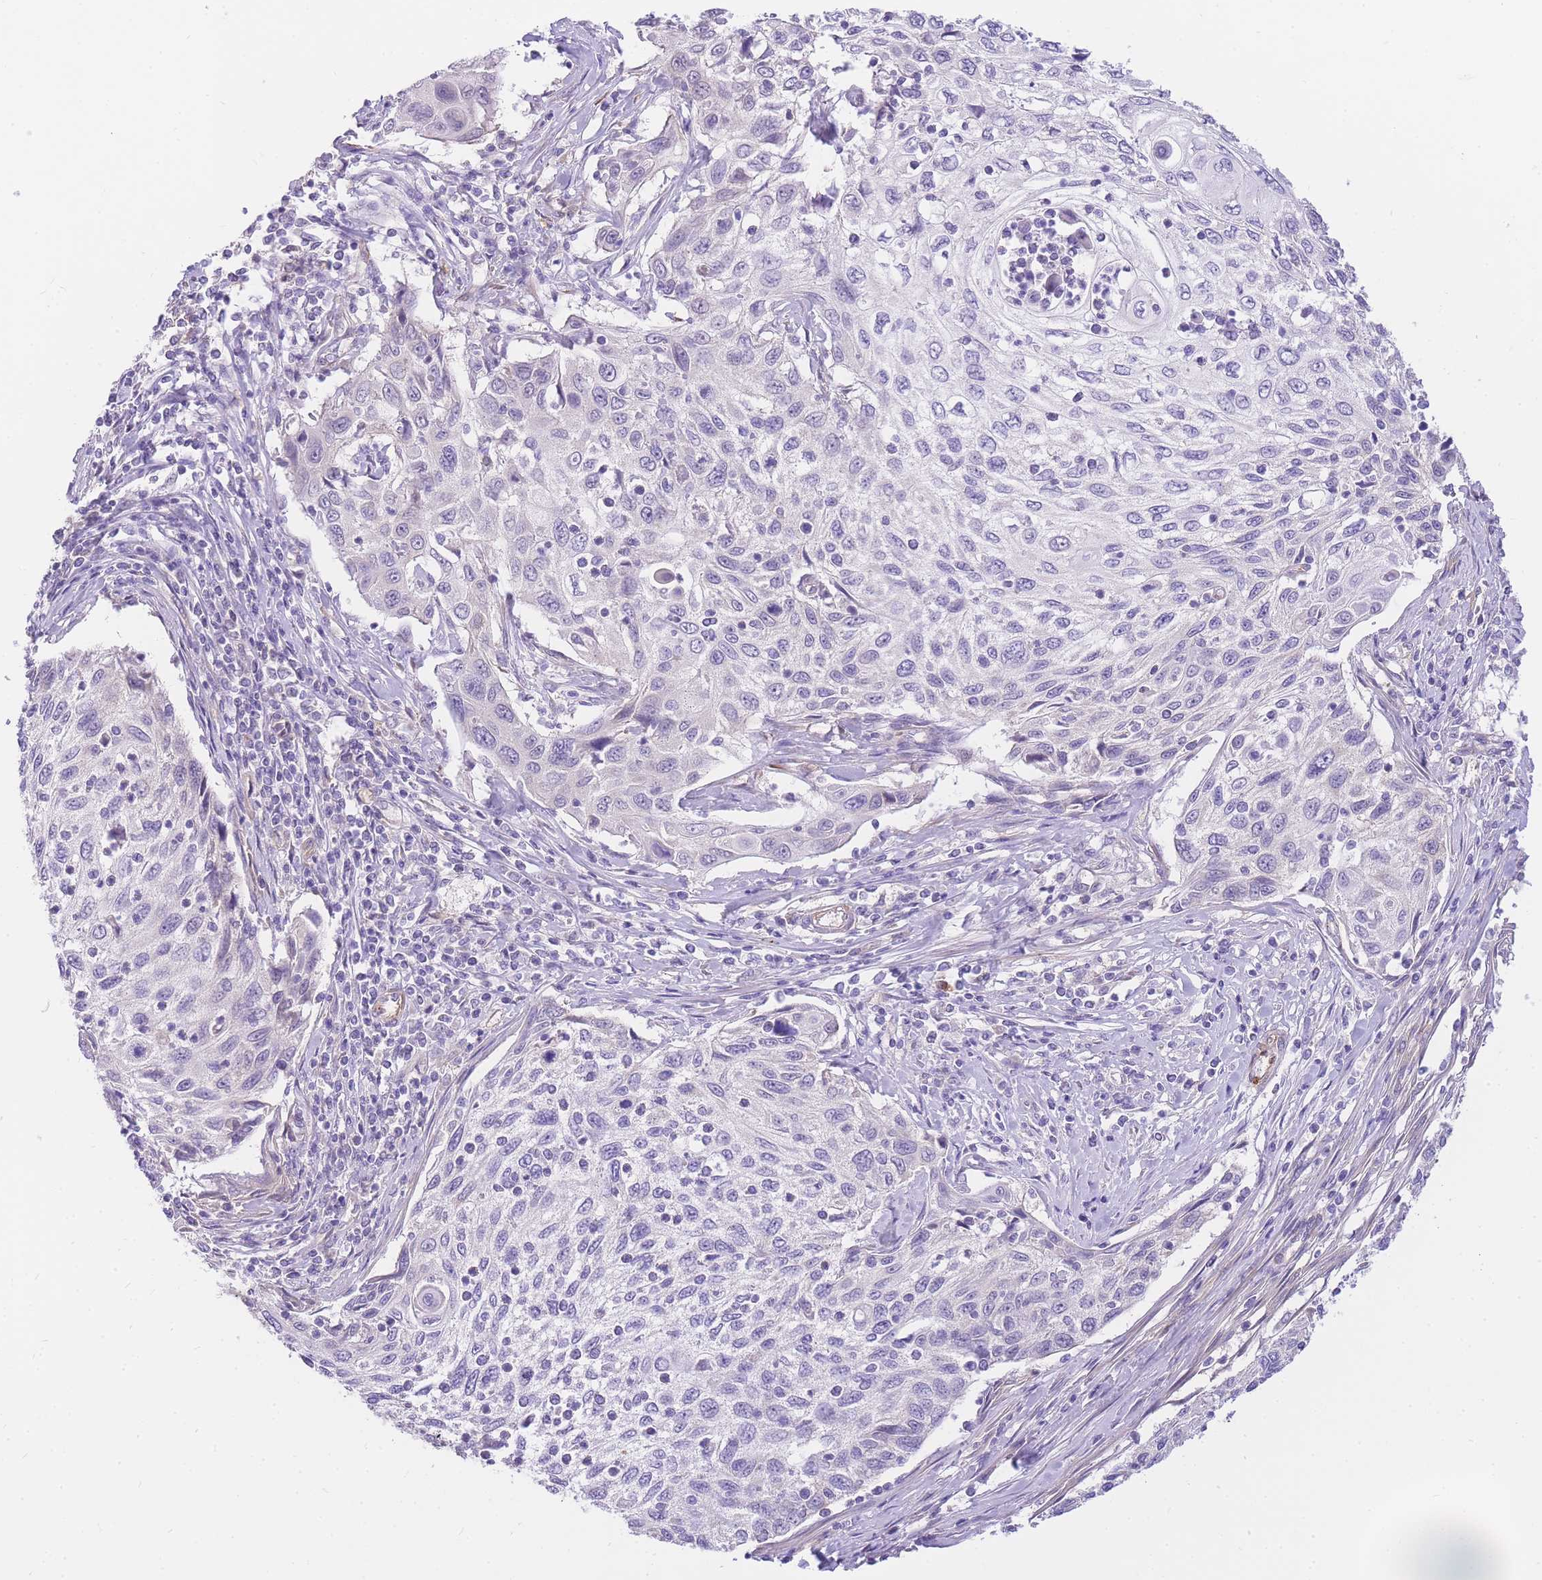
{"staining": {"intensity": "negative", "quantity": "none", "location": "none"}, "tissue": "cervical cancer", "cell_type": "Tumor cells", "image_type": "cancer", "snomed": [{"axis": "morphology", "description": "Squamous cell carcinoma, NOS"}, {"axis": "topography", "description": "Cervix"}], "caption": "Immunohistochemical staining of human cervical cancer shows no significant positivity in tumor cells.", "gene": "S100PBP", "patient": {"sex": "female", "age": 70}}